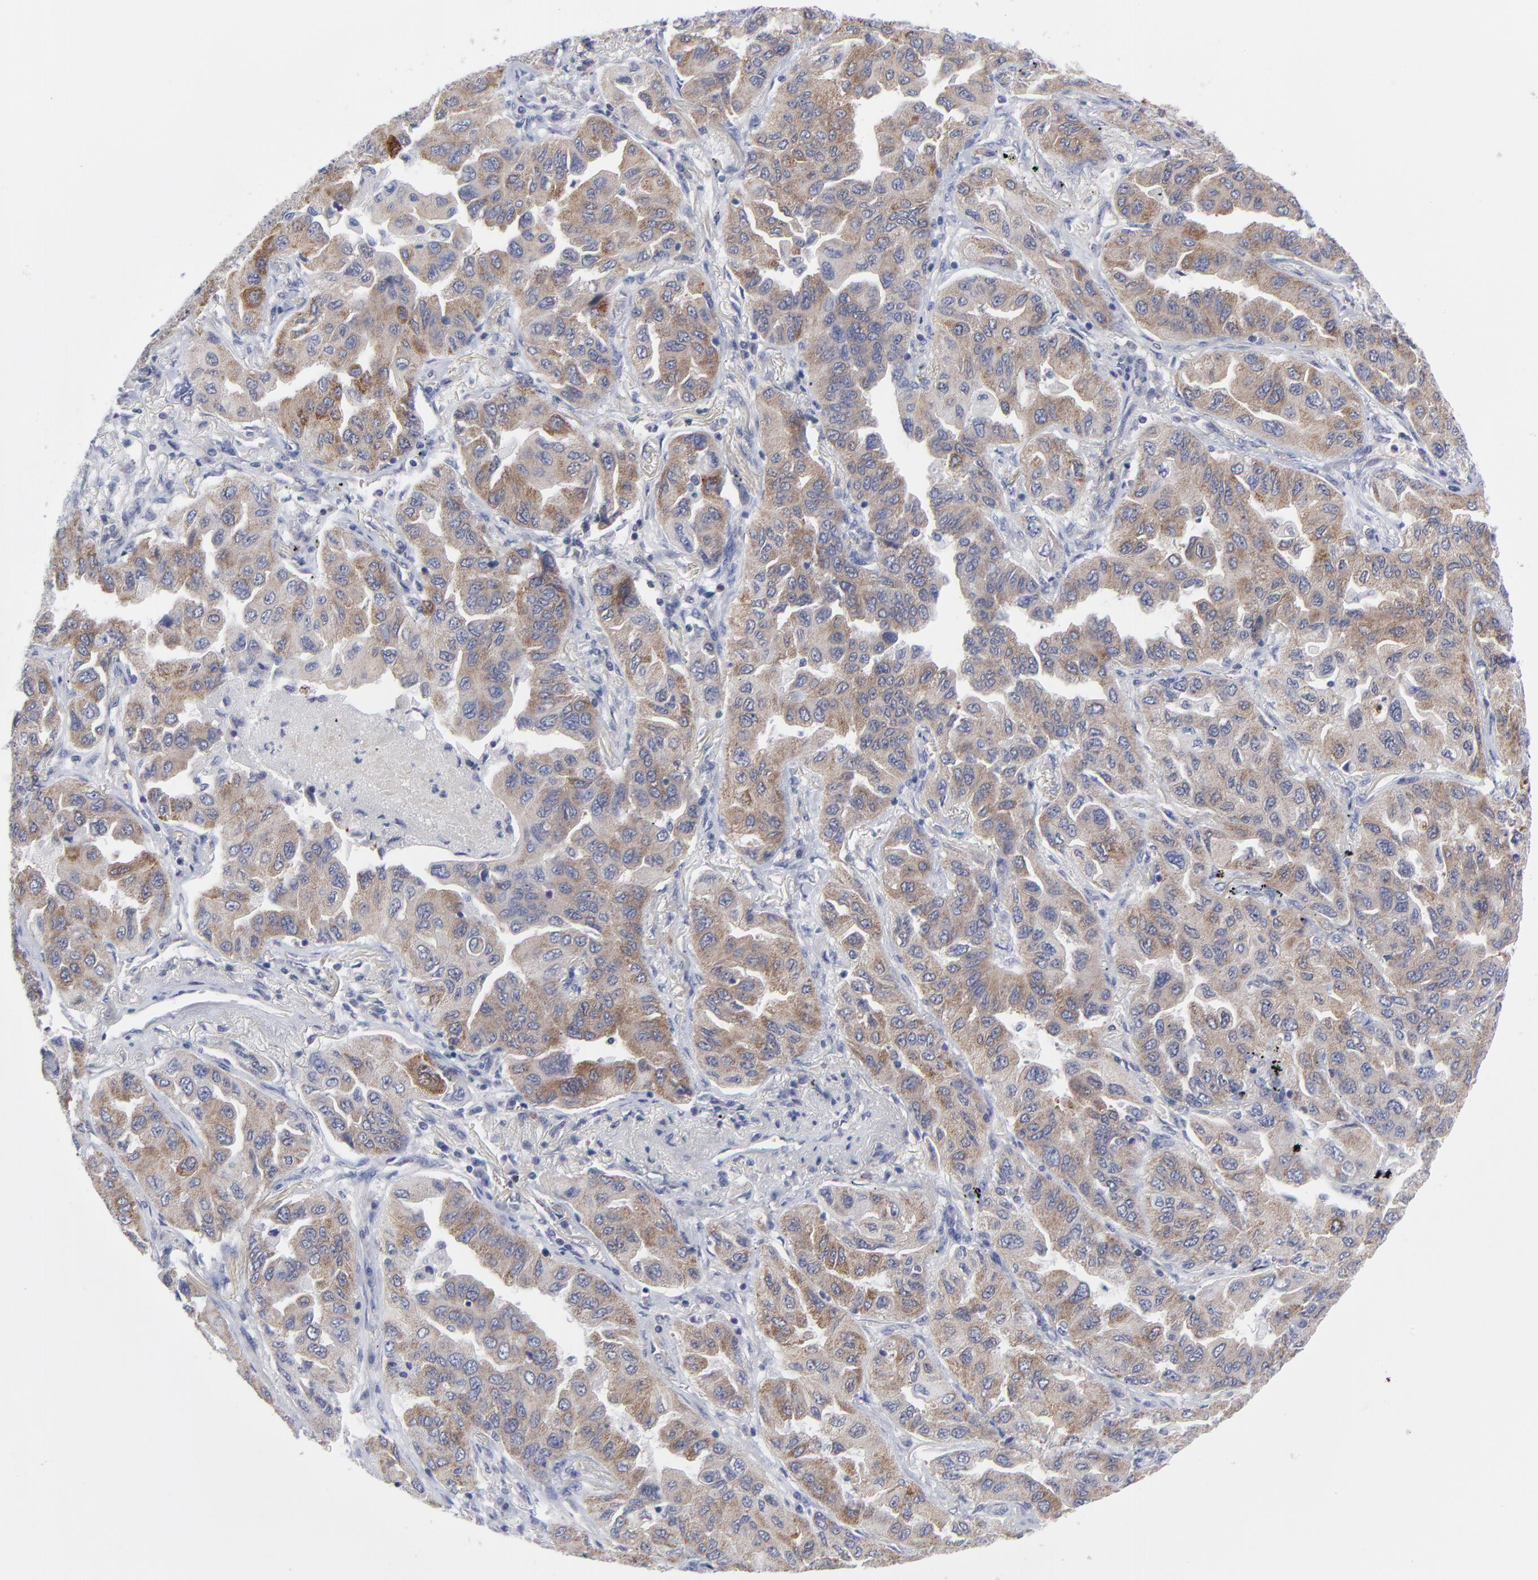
{"staining": {"intensity": "weak", "quantity": "25%-75%", "location": "cytoplasmic/membranous"}, "tissue": "lung cancer", "cell_type": "Tumor cells", "image_type": "cancer", "snomed": [{"axis": "morphology", "description": "Adenocarcinoma, NOS"}, {"axis": "topography", "description": "Lung"}], "caption": "Protein expression analysis of lung adenocarcinoma exhibits weak cytoplasmic/membranous positivity in approximately 25%-75% of tumor cells. Immunohistochemistry stains the protein in brown and the nuclei are stained blue.", "gene": "NFKBIA", "patient": {"sex": "female", "age": 65}}